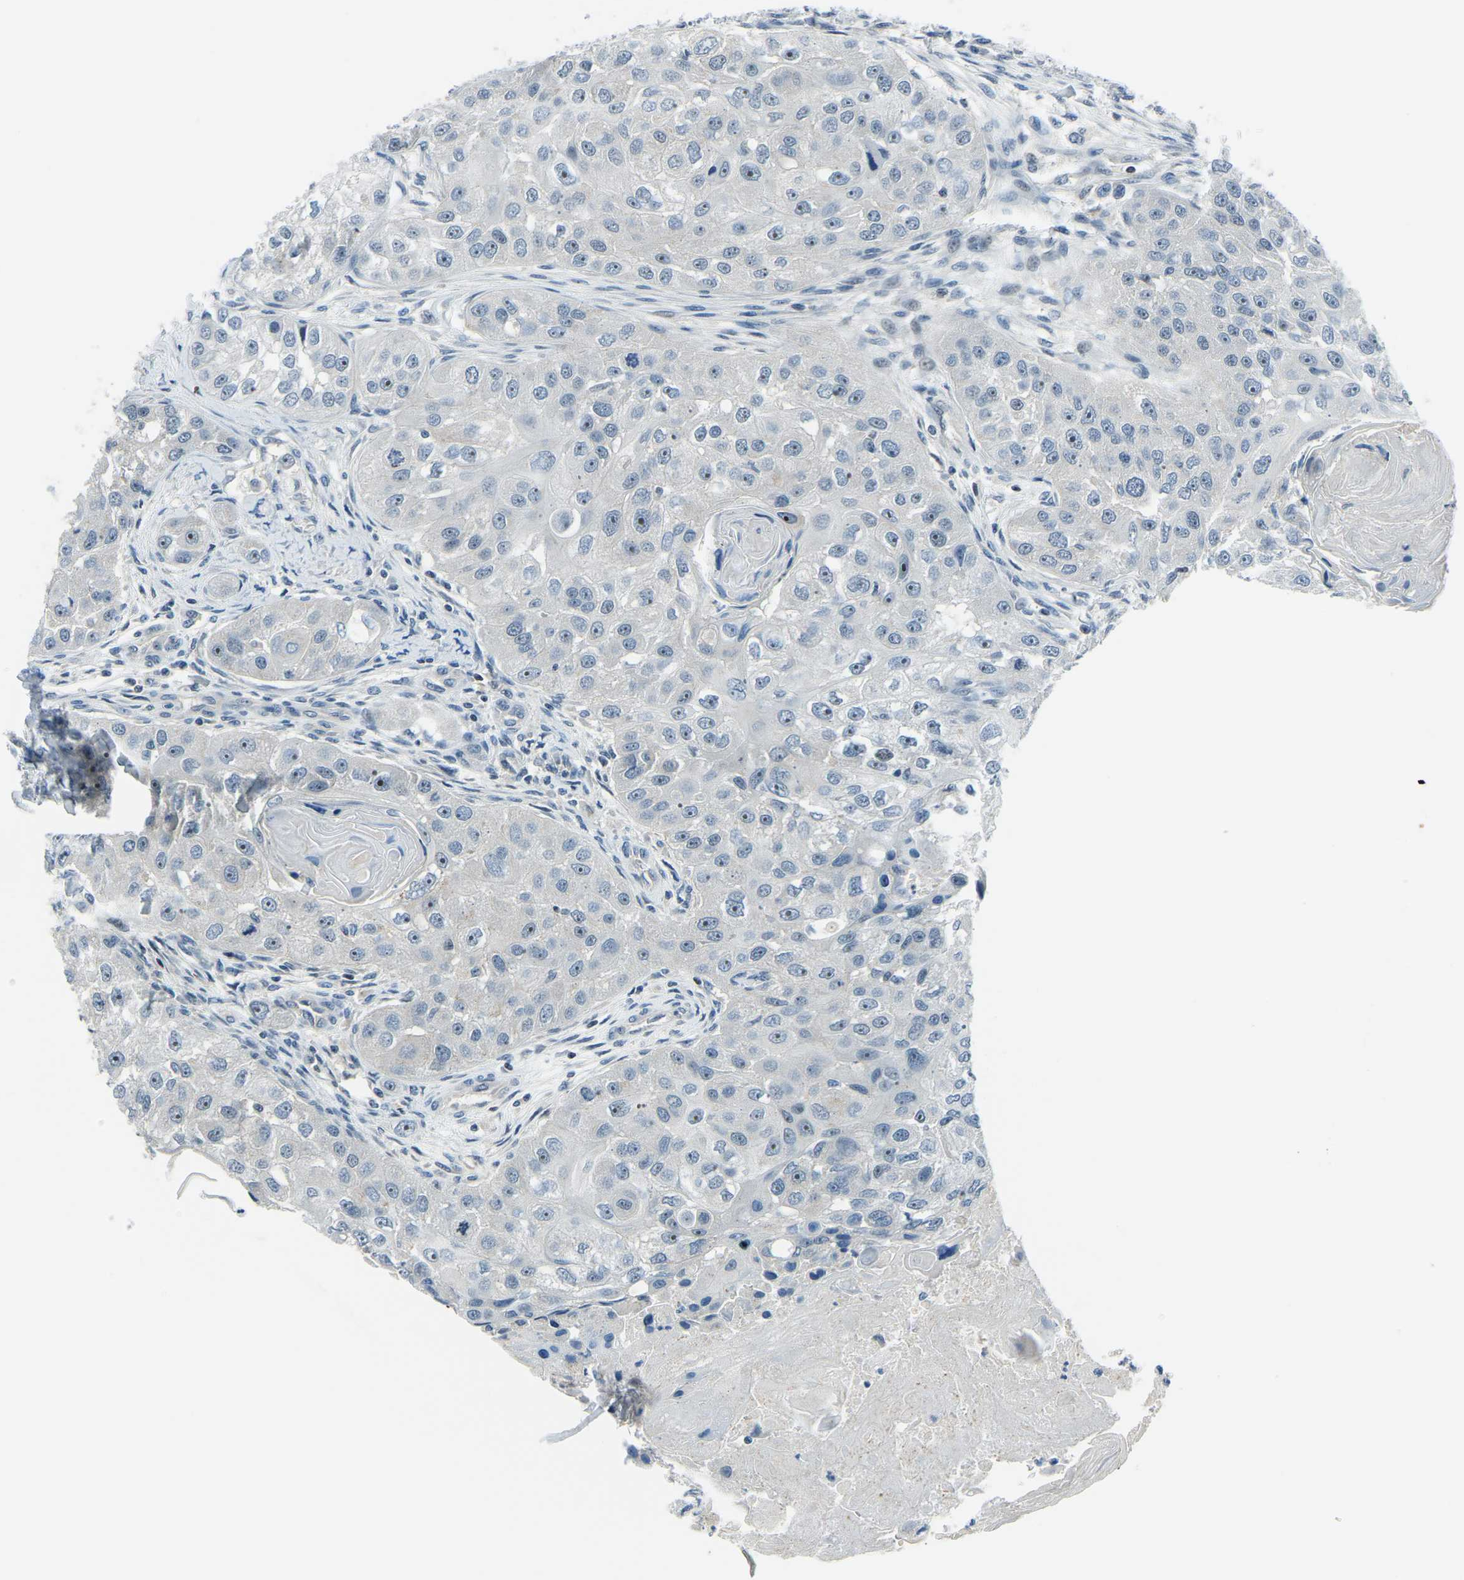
{"staining": {"intensity": "moderate", "quantity": "25%-75%", "location": "nuclear"}, "tissue": "head and neck cancer", "cell_type": "Tumor cells", "image_type": "cancer", "snomed": [{"axis": "morphology", "description": "Normal tissue, NOS"}, {"axis": "morphology", "description": "Squamous cell carcinoma, NOS"}, {"axis": "topography", "description": "Skeletal muscle"}, {"axis": "topography", "description": "Head-Neck"}], "caption": "There is medium levels of moderate nuclear positivity in tumor cells of head and neck cancer (squamous cell carcinoma), as demonstrated by immunohistochemical staining (brown color).", "gene": "RRP1", "patient": {"sex": "male", "age": 51}}